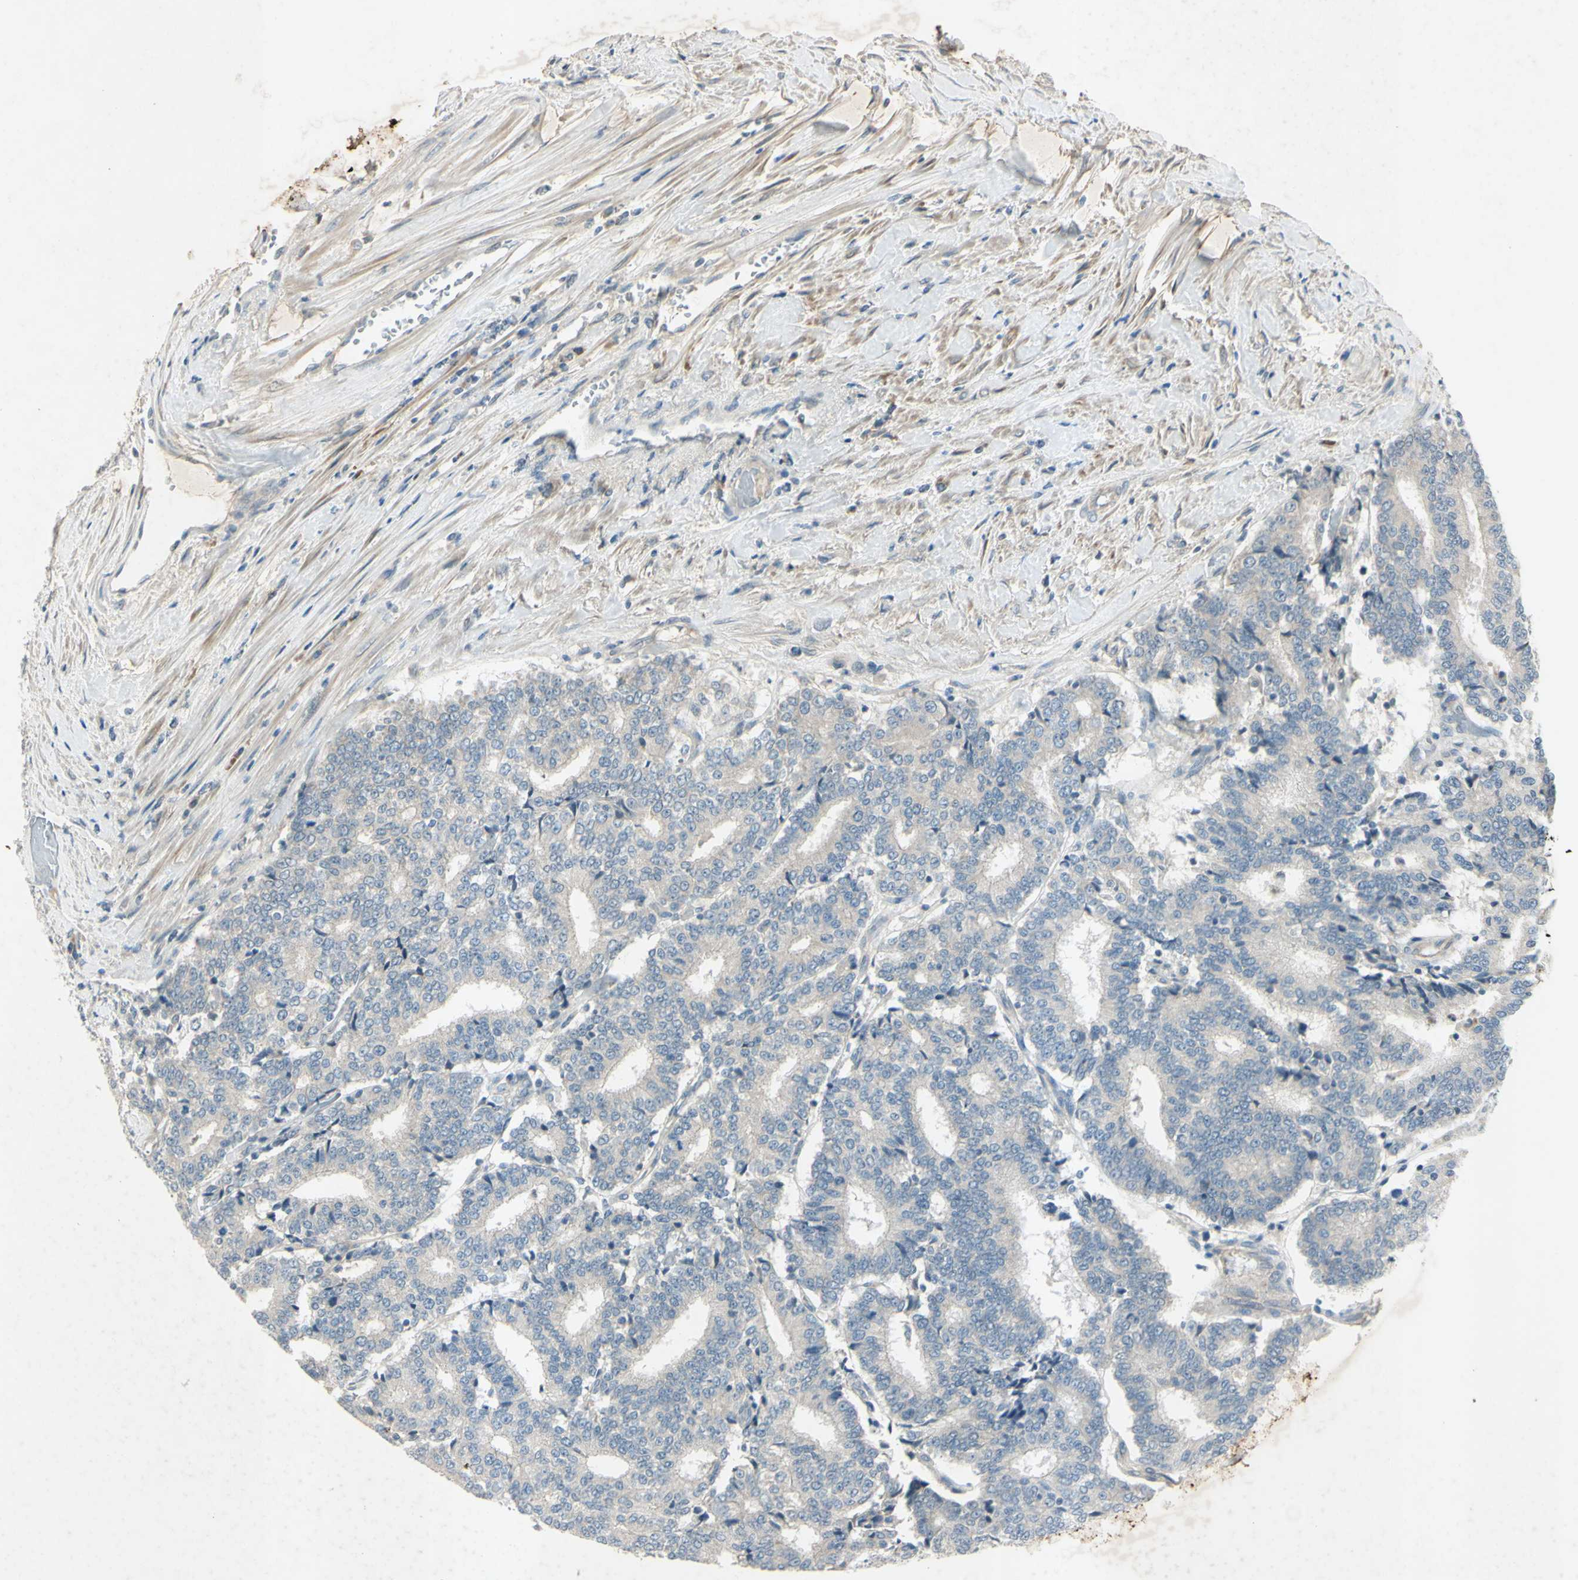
{"staining": {"intensity": "negative", "quantity": "none", "location": "none"}, "tissue": "prostate cancer", "cell_type": "Tumor cells", "image_type": "cancer", "snomed": [{"axis": "morphology", "description": "Normal tissue, NOS"}, {"axis": "morphology", "description": "Adenocarcinoma, High grade"}, {"axis": "topography", "description": "Prostate"}, {"axis": "topography", "description": "Seminal veicle"}], "caption": "High magnification brightfield microscopy of prostate cancer (adenocarcinoma (high-grade)) stained with DAB (brown) and counterstained with hematoxylin (blue): tumor cells show no significant expression. (DAB (3,3'-diaminobenzidine) IHC visualized using brightfield microscopy, high magnification).", "gene": "AATK", "patient": {"sex": "male", "age": 55}}